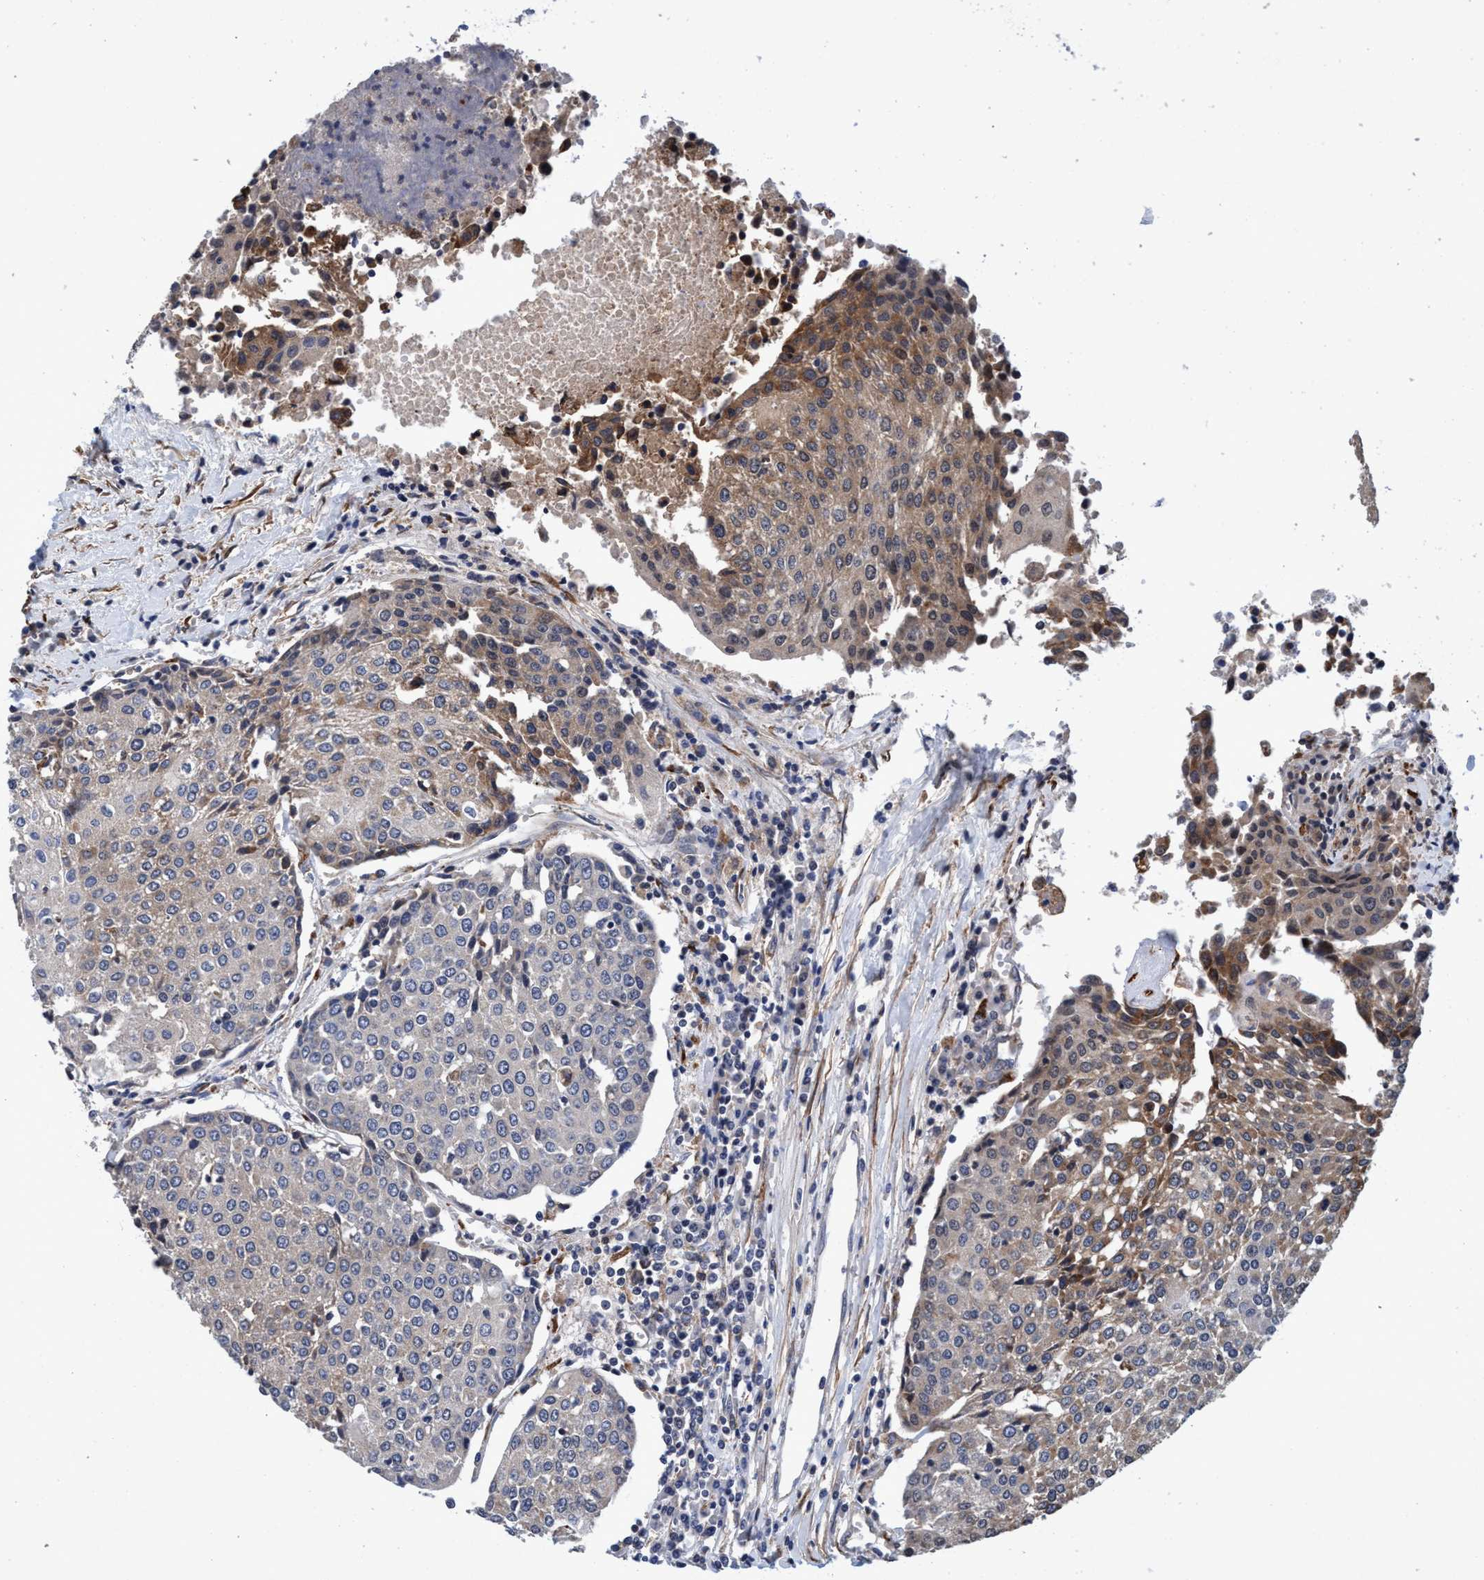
{"staining": {"intensity": "moderate", "quantity": "<25%", "location": "cytoplasmic/membranous"}, "tissue": "urothelial cancer", "cell_type": "Tumor cells", "image_type": "cancer", "snomed": [{"axis": "morphology", "description": "Urothelial carcinoma, High grade"}, {"axis": "topography", "description": "Urinary bladder"}], "caption": "Tumor cells exhibit moderate cytoplasmic/membranous positivity in approximately <25% of cells in urothelial cancer. The protein of interest is shown in brown color, while the nuclei are stained blue.", "gene": "CALCOCO2", "patient": {"sex": "female", "age": 85}}